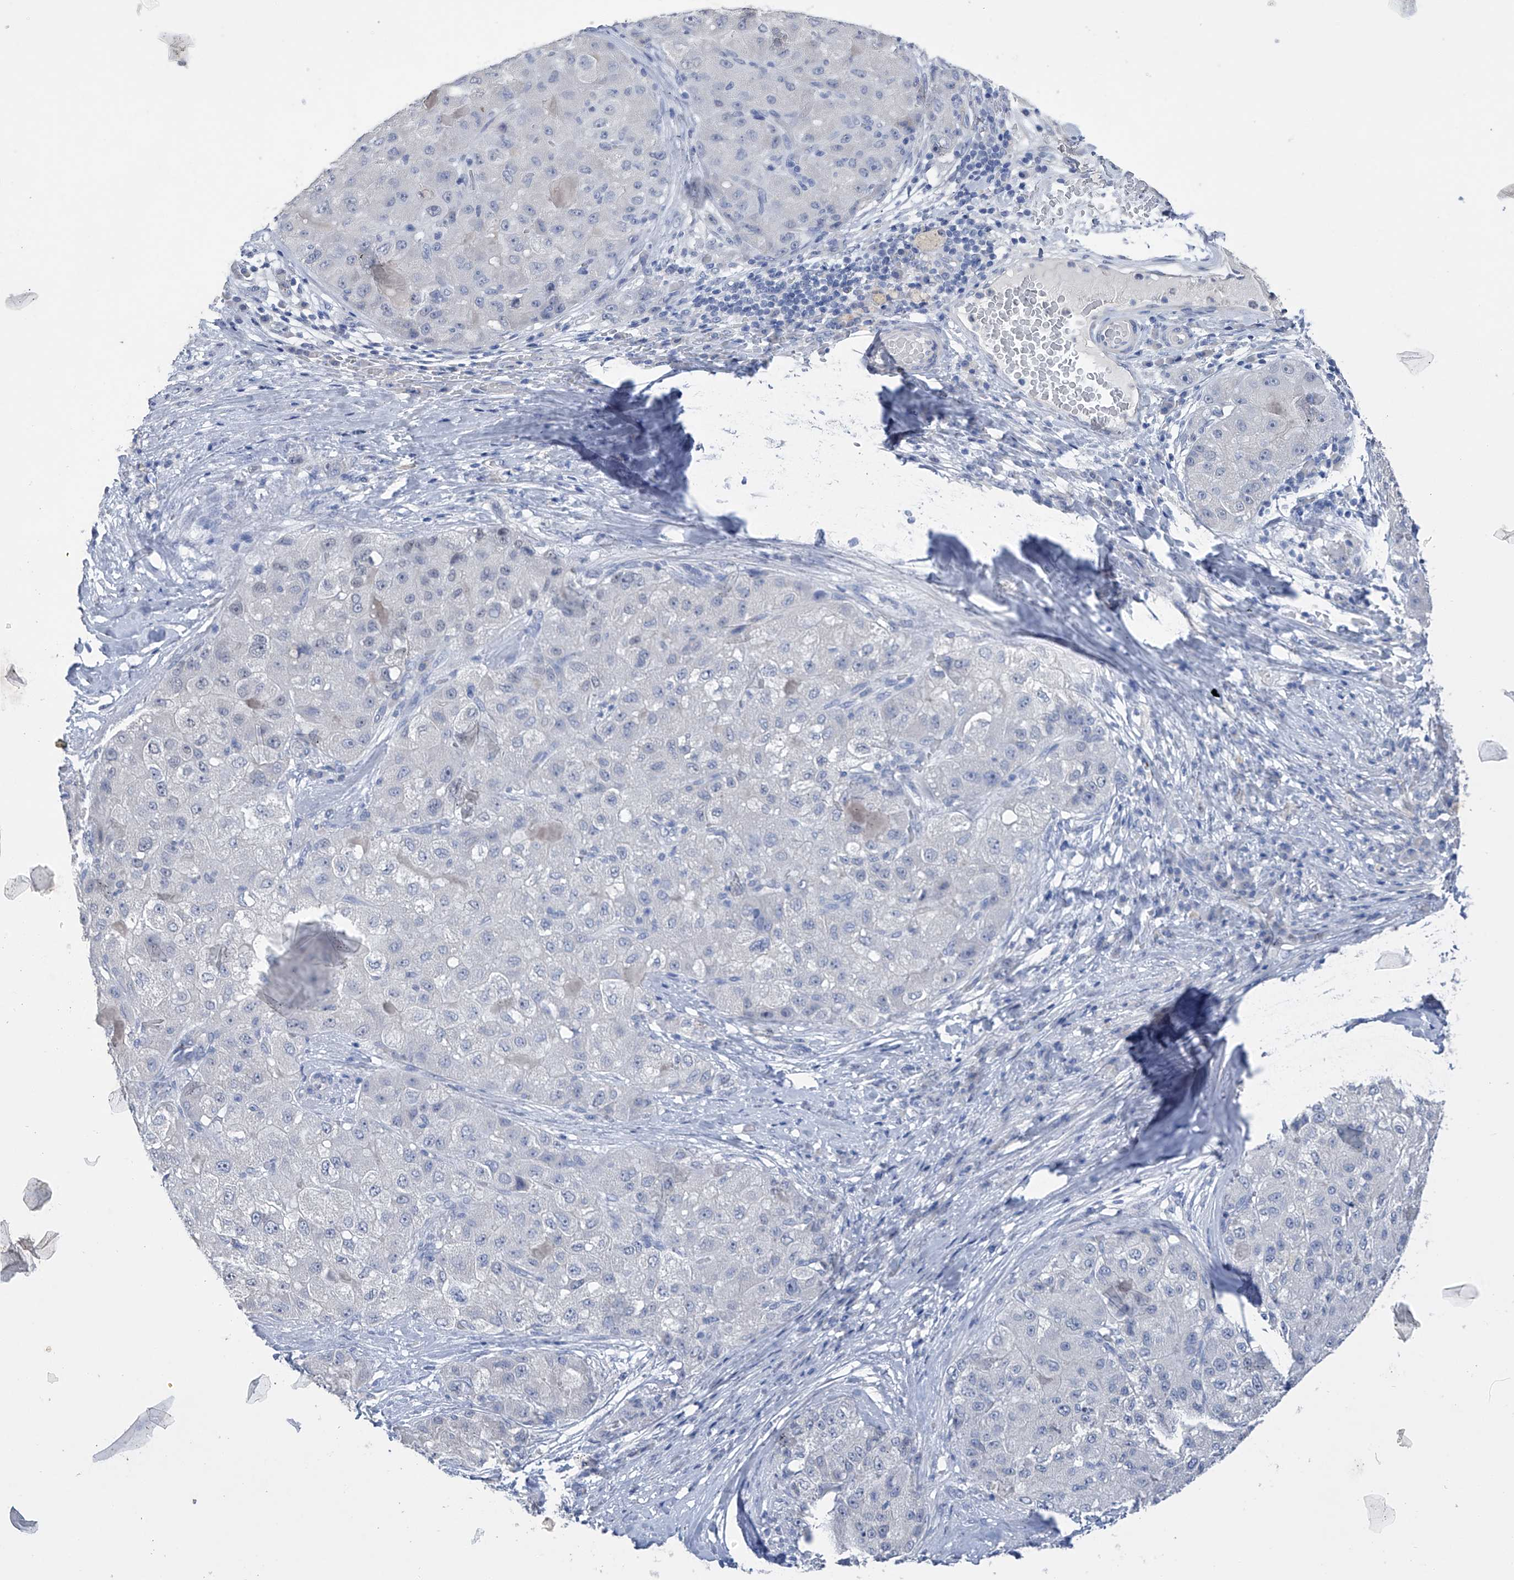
{"staining": {"intensity": "negative", "quantity": "none", "location": "none"}, "tissue": "liver cancer", "cell_type": "Tumor cells", "image_type": "cancer", "snomed": [{"axis": "morphology", "description": "Carcinoma, Hepatocellular, NOS"}, {"axis": "topography", "description": "Liver"}], "caption": "A high-resolution micrograph shows IHC staining of liver hepatocellular carcinoma, which demonstrates no significant expression in tumor cells.", "gene": "ADRA1A", "patient": {"sex": "male", "age": 80}}